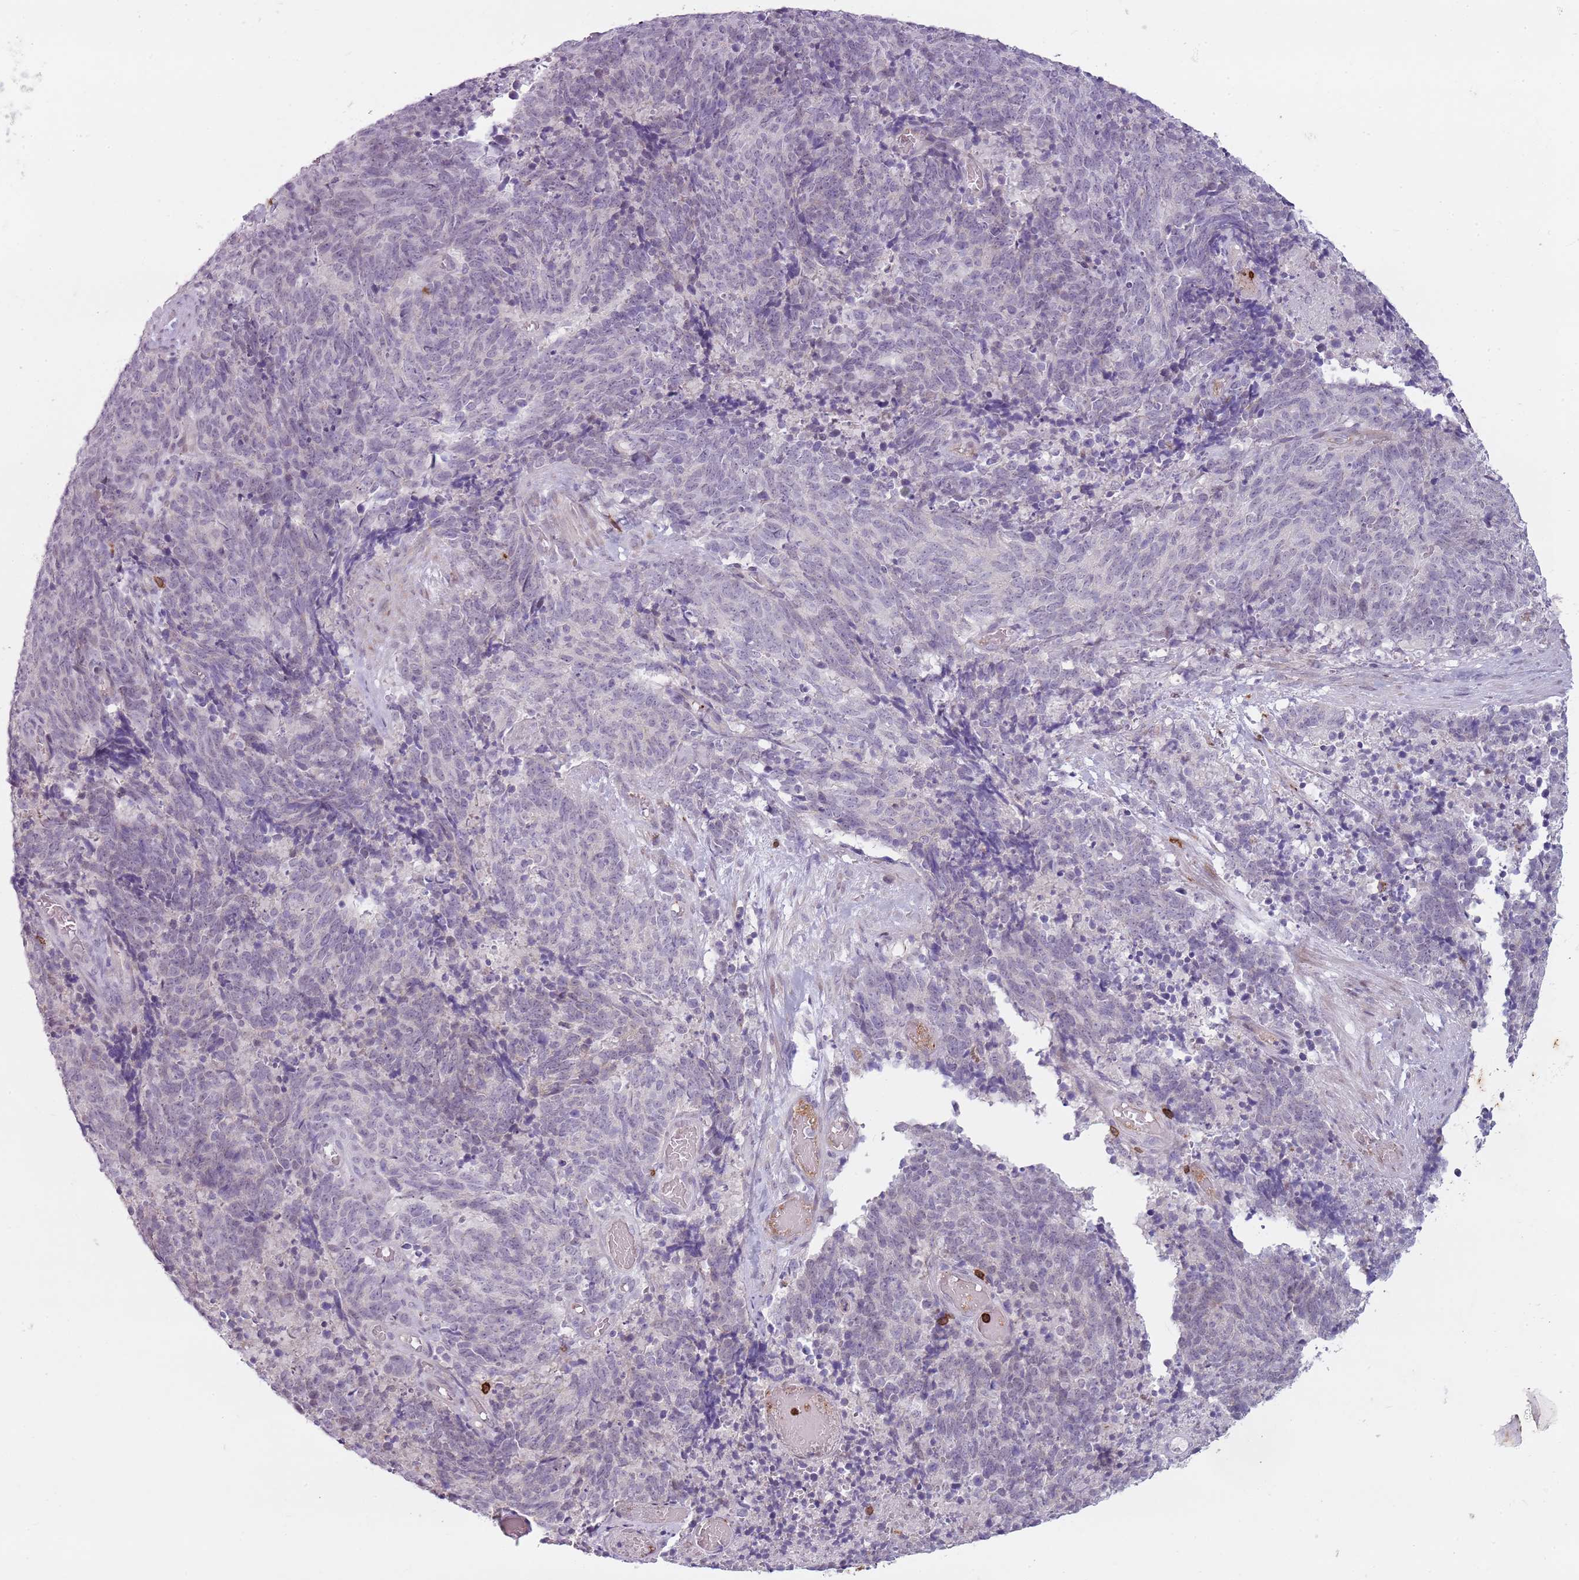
{"staining": {"intensity": "negative", "quantity": "none", "location": "none"}, "tissue": "cervical cancer", "cell_type": "Tumor cells", "image_type": "cancer", "snomed": [{"axis": "morphology", "description": "Squamous cell carcinoma, NOS"}, {"axis": "topography", "description": "Cervix"}], "caption": "High magnification brightfield microscopy of cervical cancer (squamous cell carcinoma) stained with DAB (3,3'-diaminobenzidine) (brown) and counterstained with hematoxylin (blue): tumor cells show no significant staining. (DAB (3,3'-diaminobenzidine) IHC visualized using brightfield microscopy, high magnification).", "gene": "ZNF583", "patient": {"sex": "female", "age": 29}}